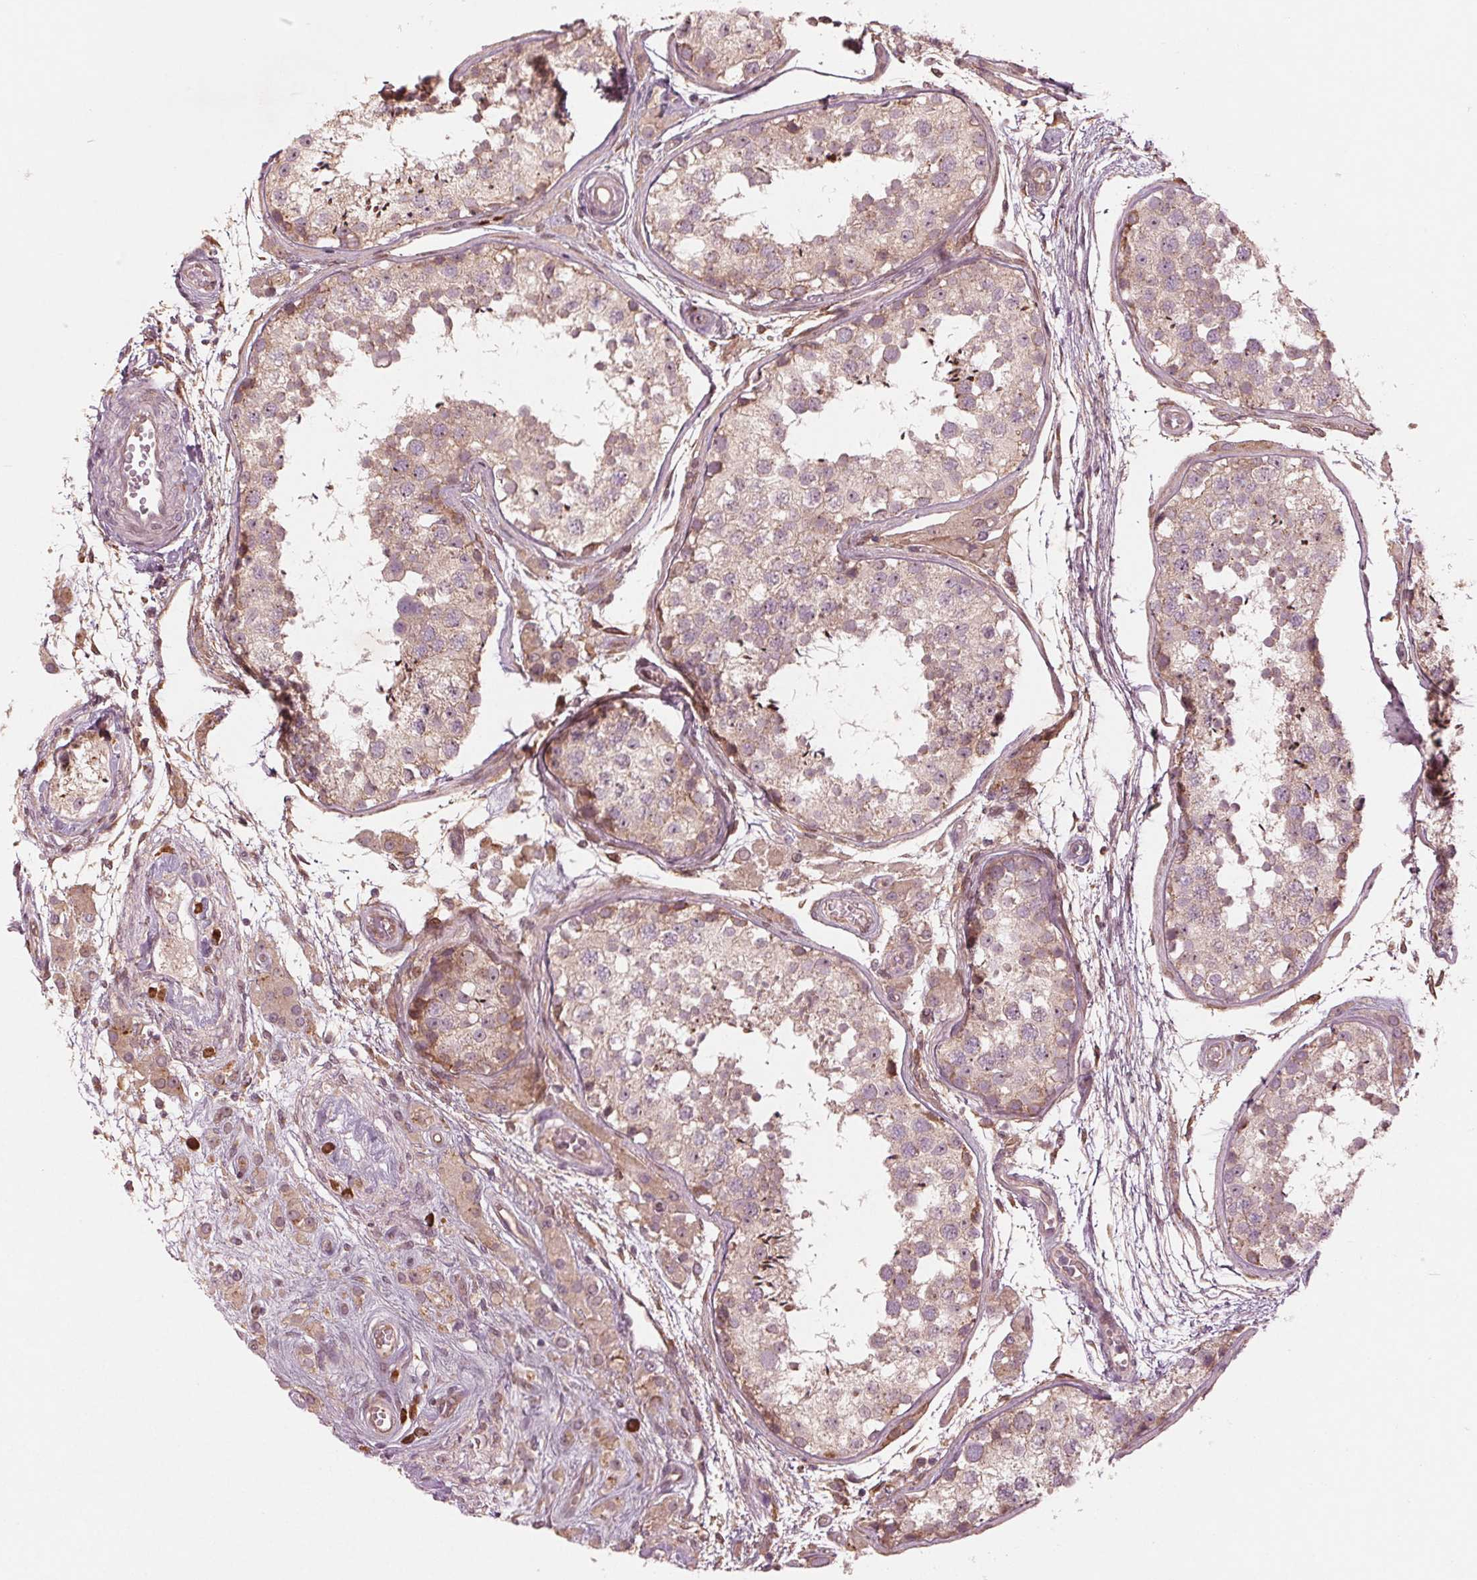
{"staining": {"intensity": "weak", "quantity": ">75%", "location": "cytoplasmic/membranous"}, "tissue": "testis", "cell_type": "Cells in seminiferous ducts", "image_type": "normal", "snomed": [{"axis": "morphology", "description": "Normal tissue, NOS"}, {"axis": "morphology", "description": "Seminoma, NOS"}, {"axis": "topography", "description": "Testis"}], "caption": "Weak cytoplasmic/membranous protein expression is identified in approximately >75% of cells in seminiferous ducts in testis. Immunohistochemistry (ihc) stains the protein of interest in brown and the nuclei are stained blue.", "gene": "CMIP", "patient": {"sex": "male", "age": 29}}